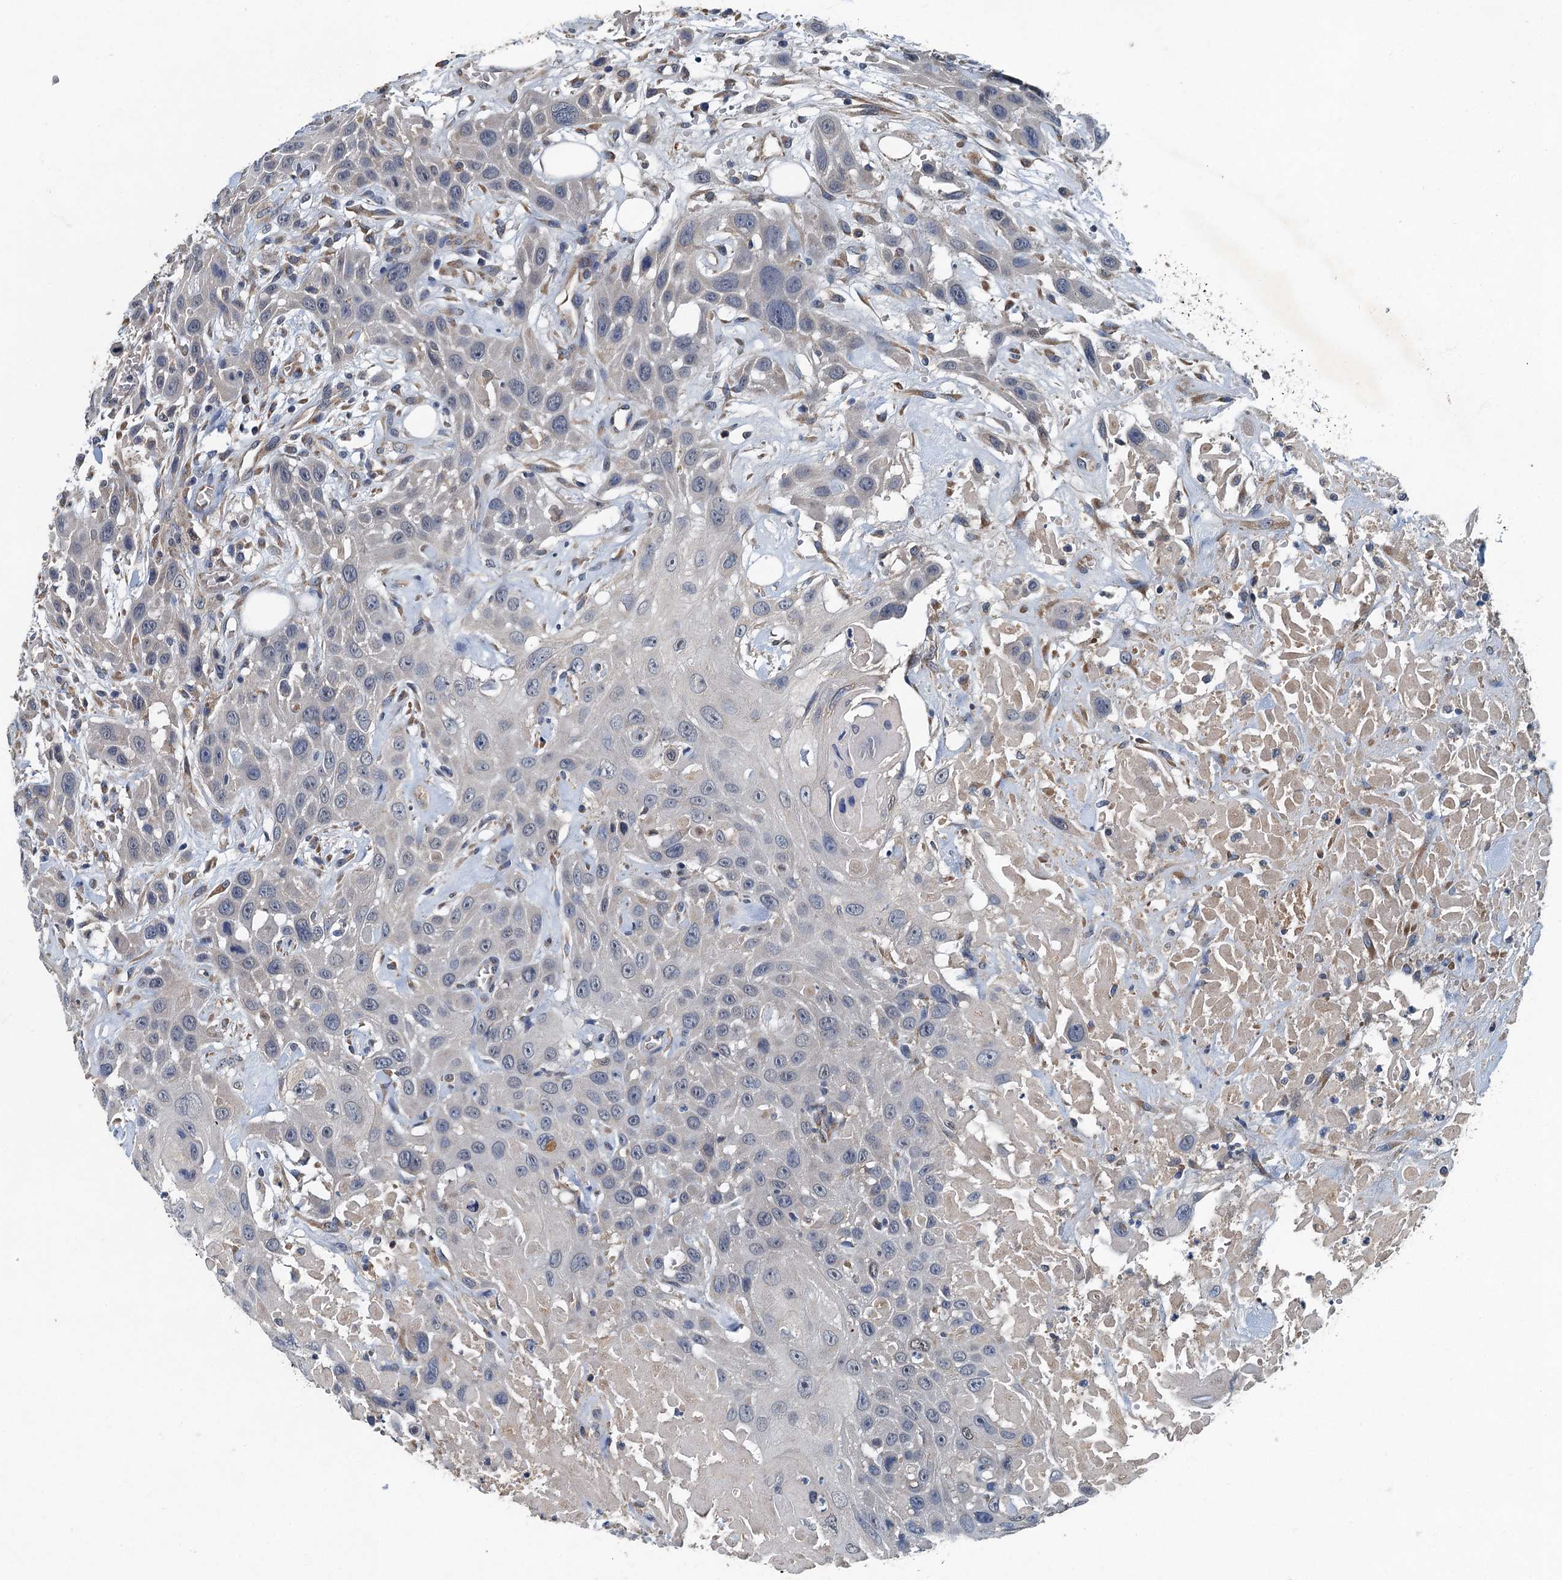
{"staining": {"intensity": "negative", "quantity": "none", "location": "none"}, "tissue": "head and neck cancer", "cell_type": "Tumor cells", "image_type": "cancer", "snomed": [{"axis": "morphology", "description": "Squamous cell carcinoma, NOS"}, {"axis": "topography", "description": "Head-Neck"}], "caption": "High power microscopy micrograph of an immunohistochemistry image of head and neck cancer, revealing no significant staining in tumor cells.", "gene": "DDX49", "patient": {"sex": "male", "age": 81}}